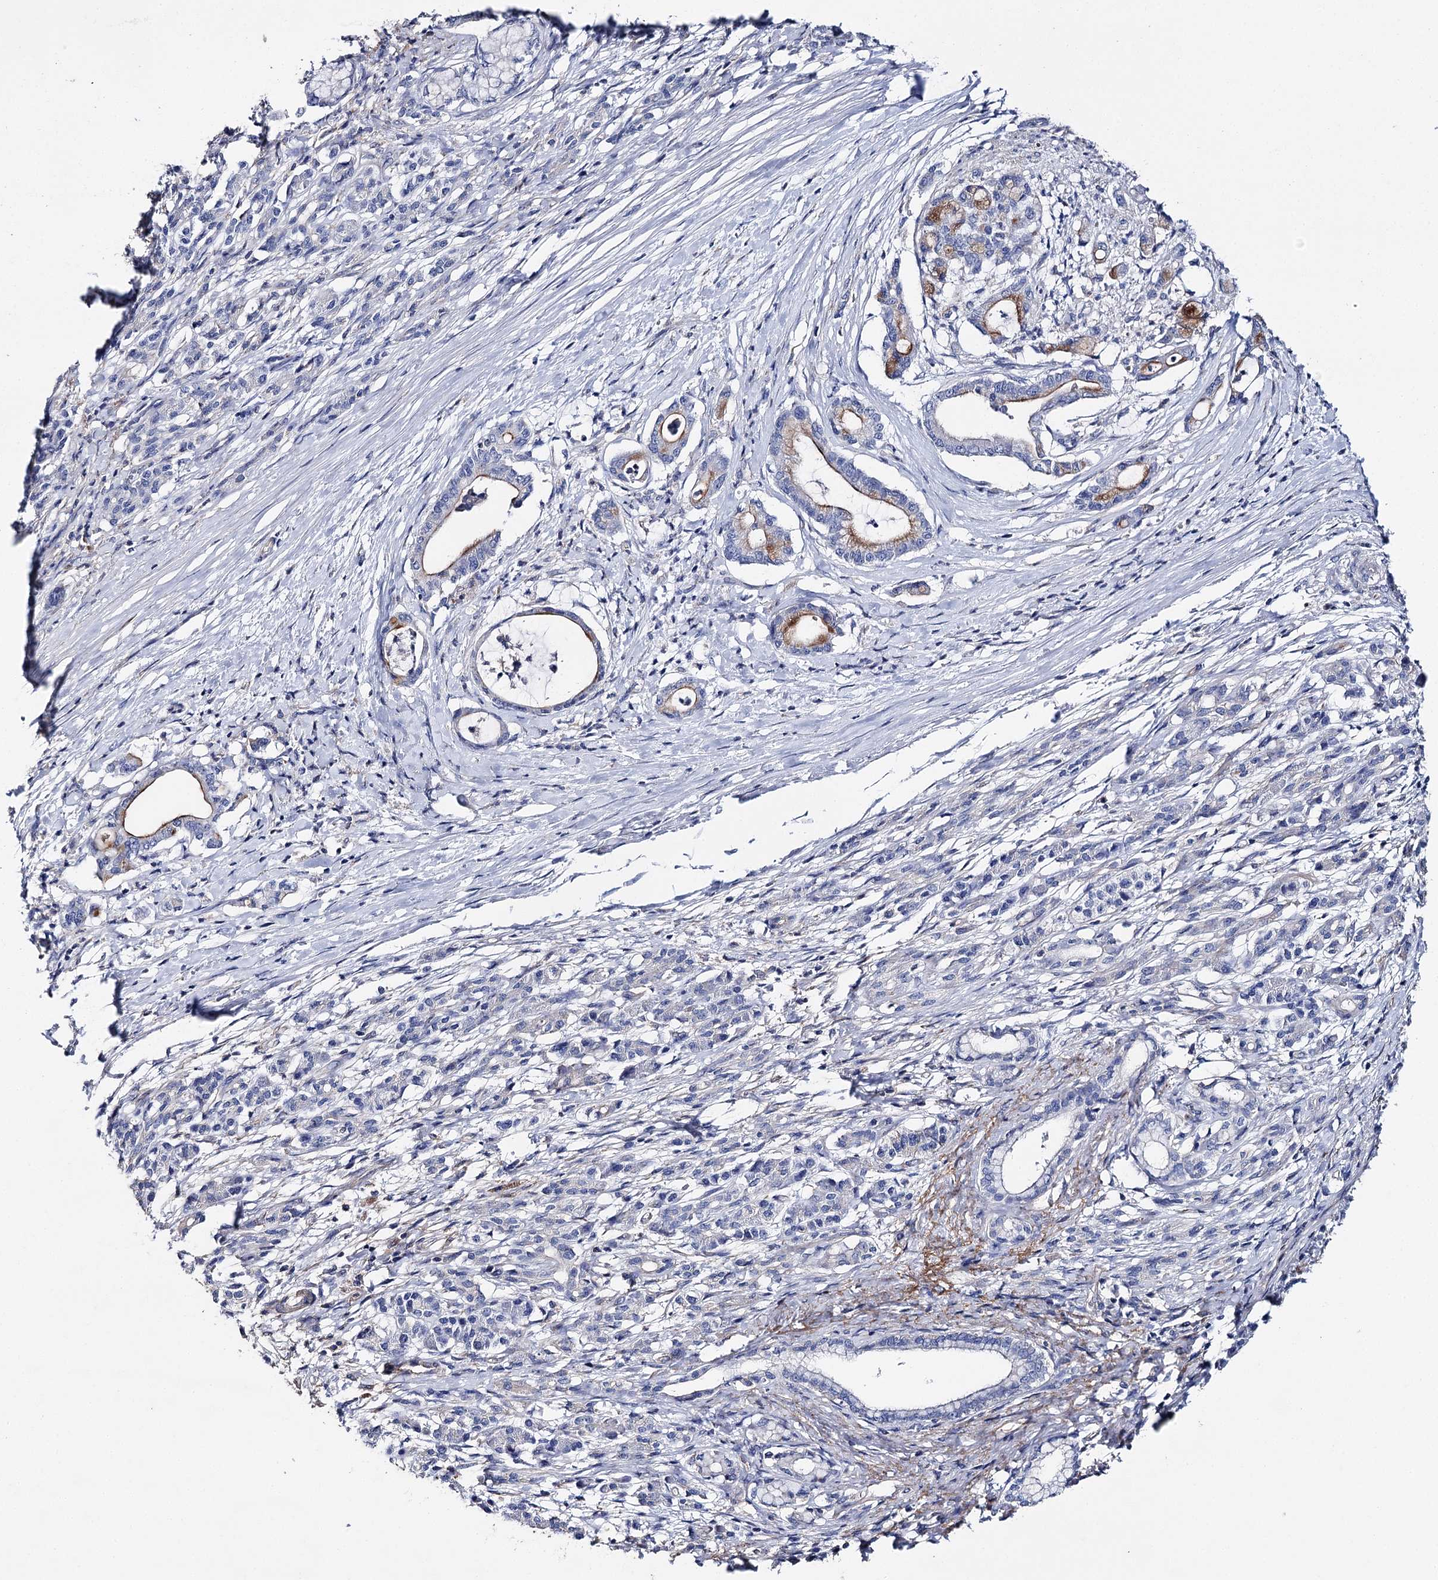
{"staining": {"intensity": "moderate", "quantity": "<25%", "location": "cytoplasmic/membranous"}, "tissue": "pancreatic cancer", "cell_type": "Tumor cells", "image_type": "cancer", "snomed": [{"axis": "morphology", "description": "Adenocarcinoma, NOS"}, {"axis": "topography", "description": "Pancreas"}], "caption": "IHC image of human pancreatic adenocarcinoma stained for a protein (brown), which demonstrates low levels of moderate cytoplasmic/membranous positivity in about <25% of tumor cells.", "gene": "EPYC", "patient": {"sex": "female", "age": 55}}